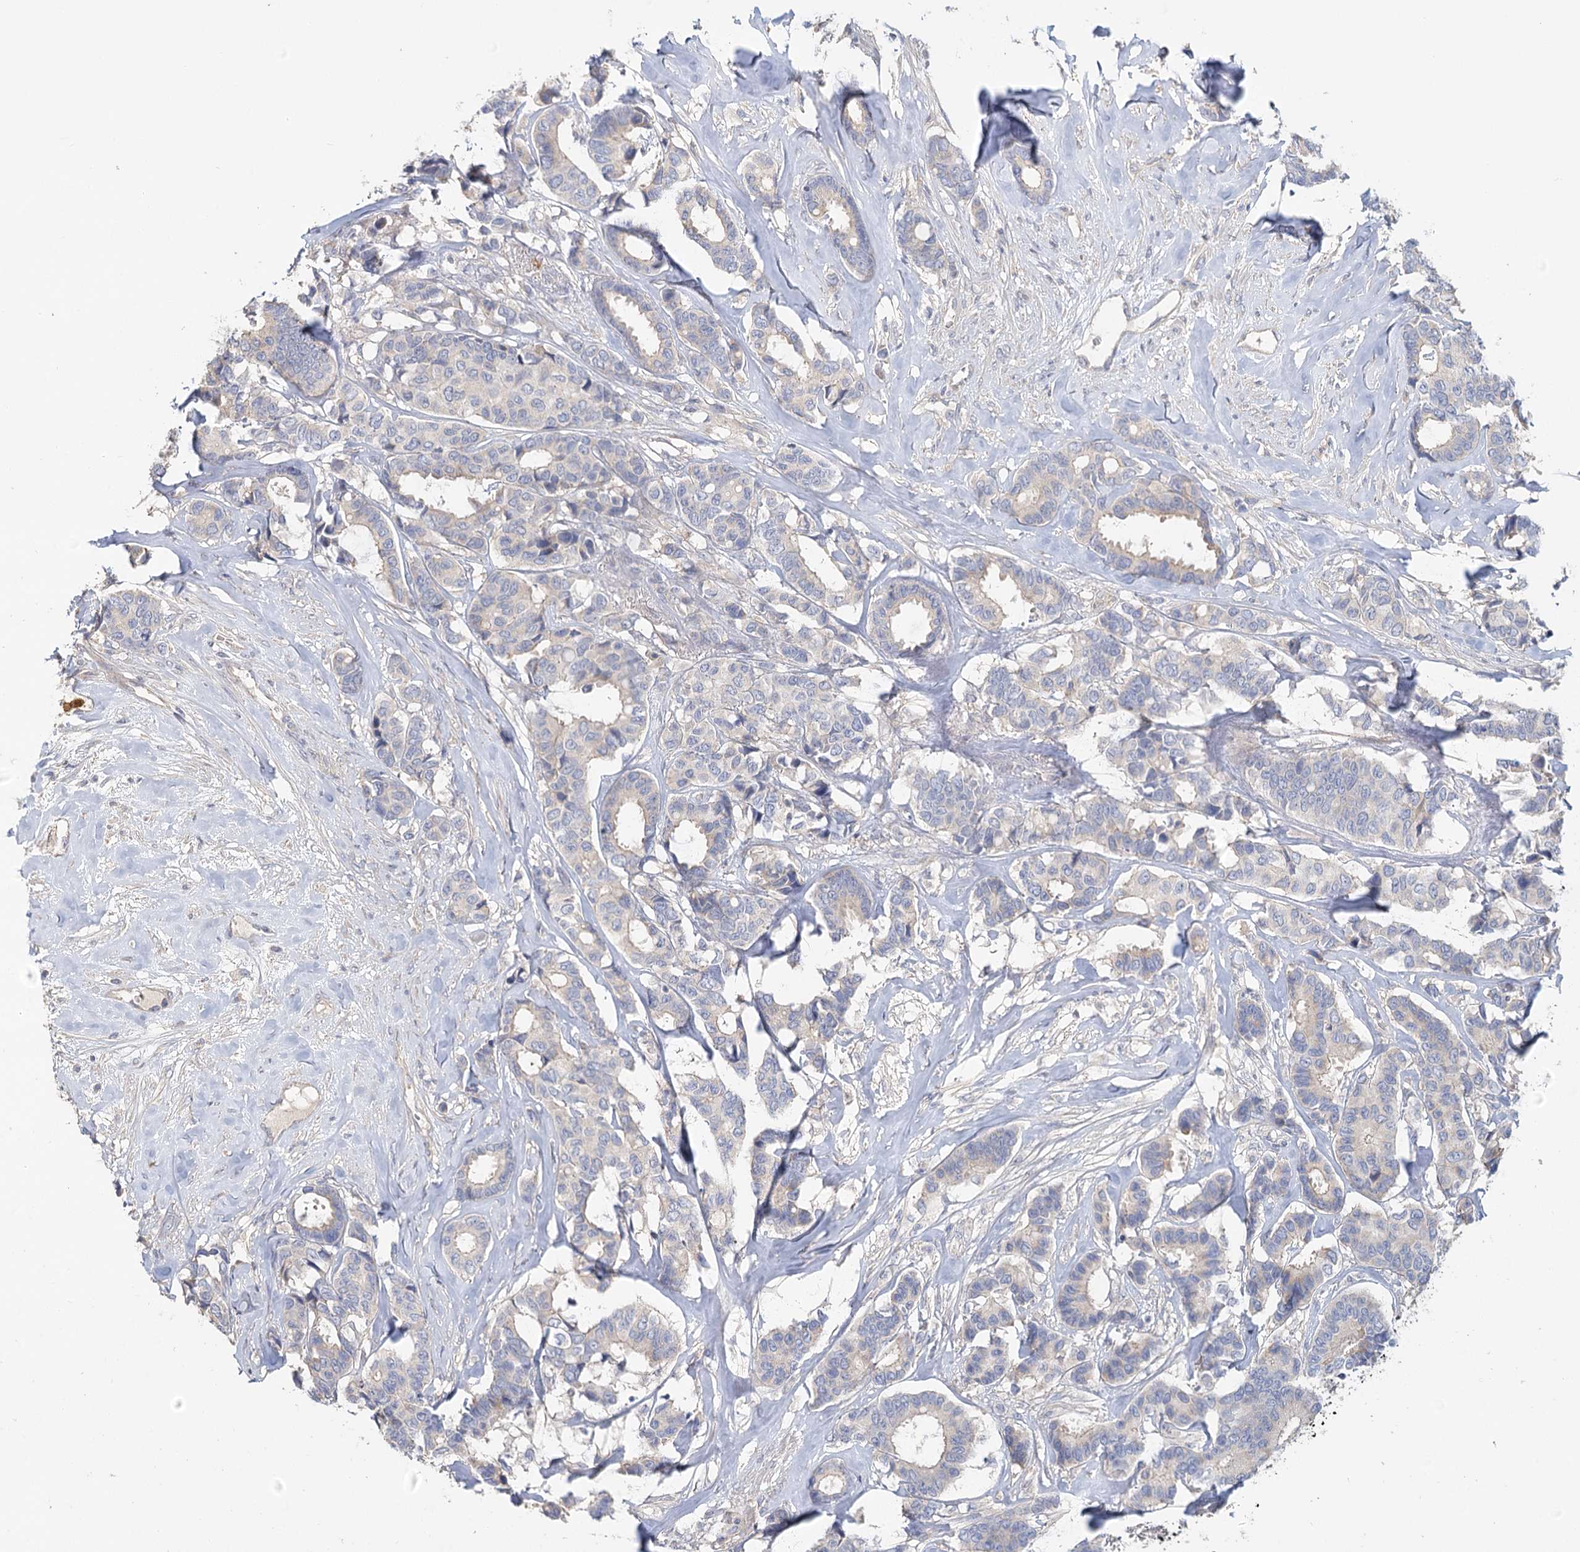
{"staining": {"intensity": "negative", "quantity": "none", "location": "none"}, "tissue": "breast cancer", "cell_type": "Tumor cells", "image_type": "cancer", "snomed": [{"axis": "morphology", "description": "Duct carcinoma"}, {"axis": "topography", "description": "Breast"}], "caption": "The immunohistochemistry (IHC) photomicrograph has no significant expression in tumor cells of breast cancer tissue.", "gene": "EPB41L5", "patient": {"sex": "female", "age": 87}}